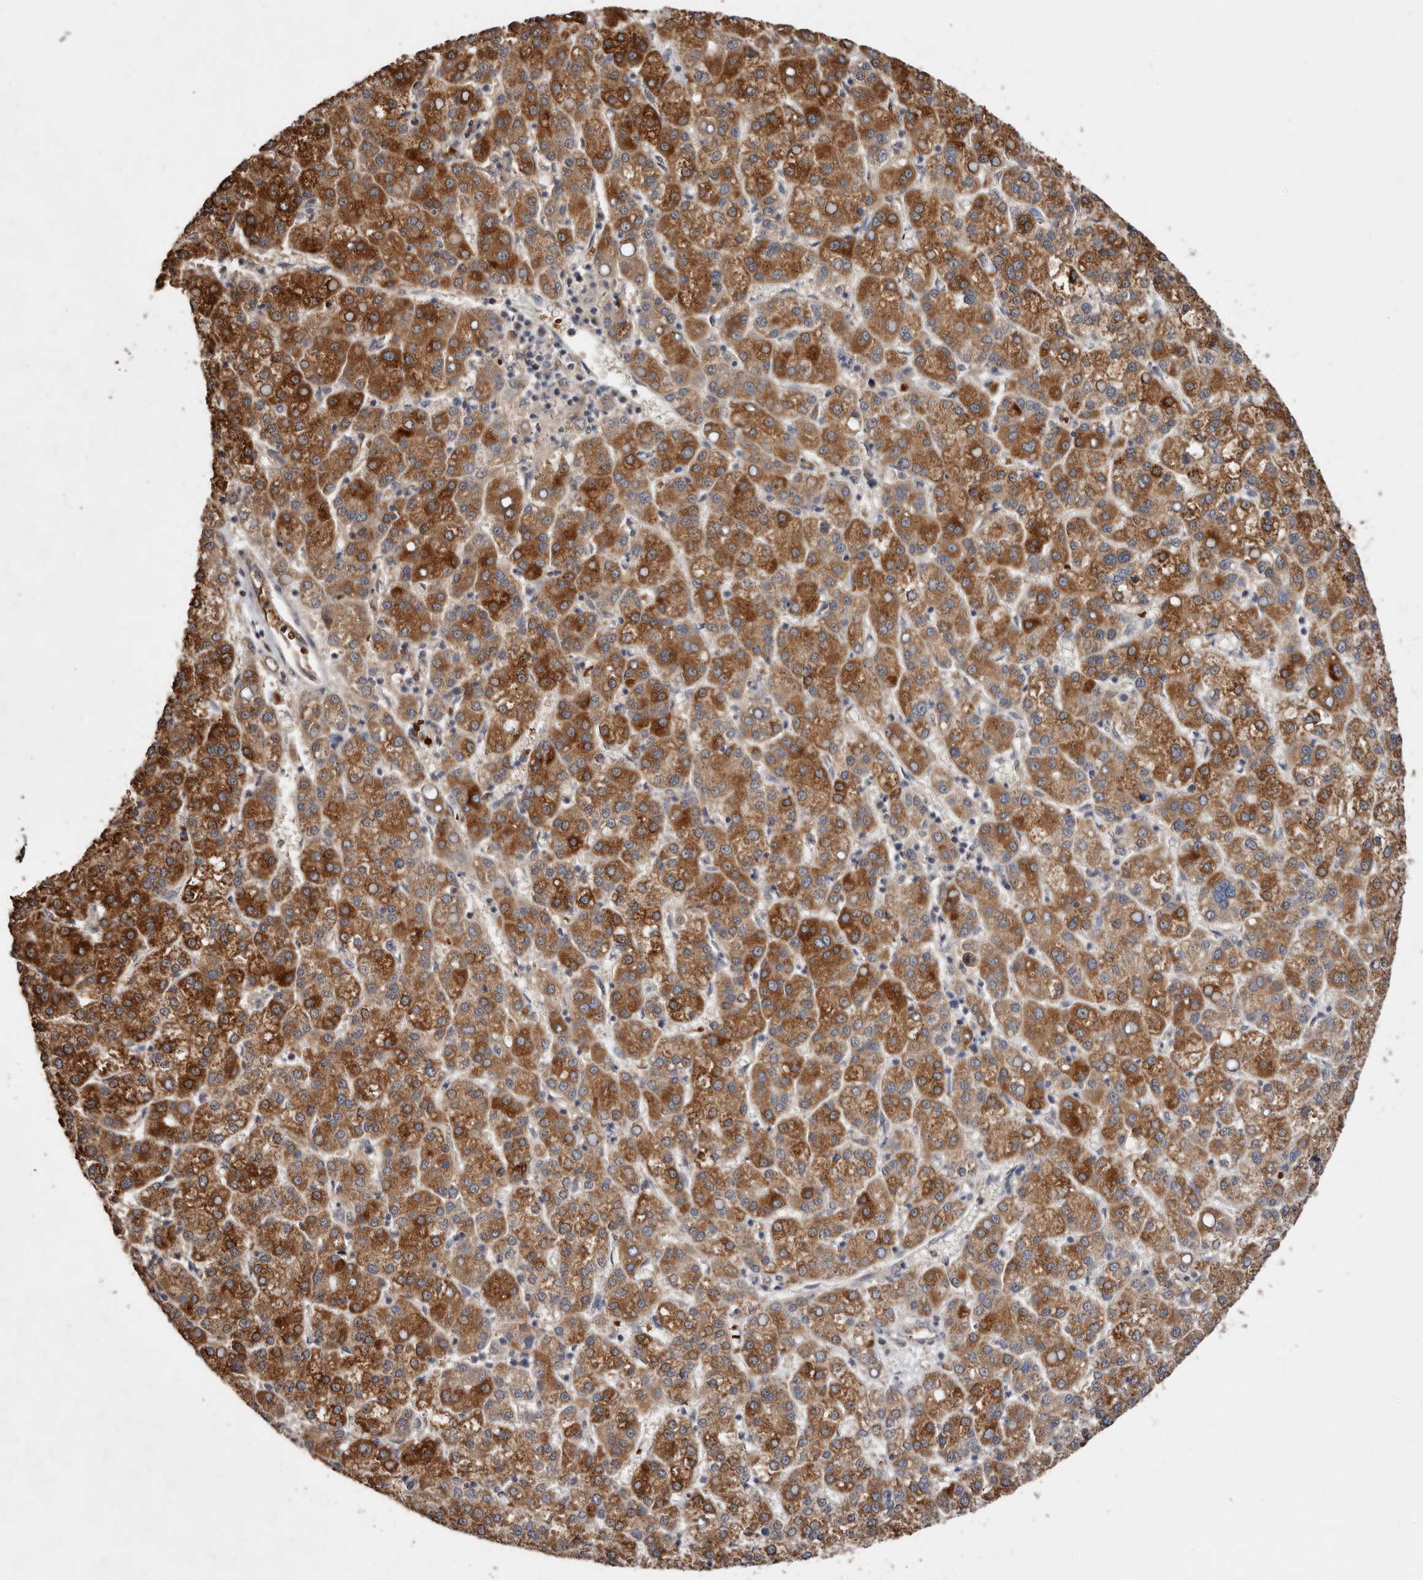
{"staining": {"intensity": "strong", "quantity": ">75%", "location": "cytoplasmic/membranous"}, "tissue": "liver cancer", "cell_type": "Tumor cells", "image_type": "cancer", "snomed": [{"axis": "morphology", "description": "Carcinoma, Hepatocellular, NOS"}, {"axis": "topography", "description": "Liver"}], "caption": "IHC (DAB) staining of human liver hepatocellular carcinoma displays strong cytoplasmic/membranous protein staining in about >75% of tumor cells.", "gene": "GRAMD2A", "patient": {"sex": "female", "age": 58}}